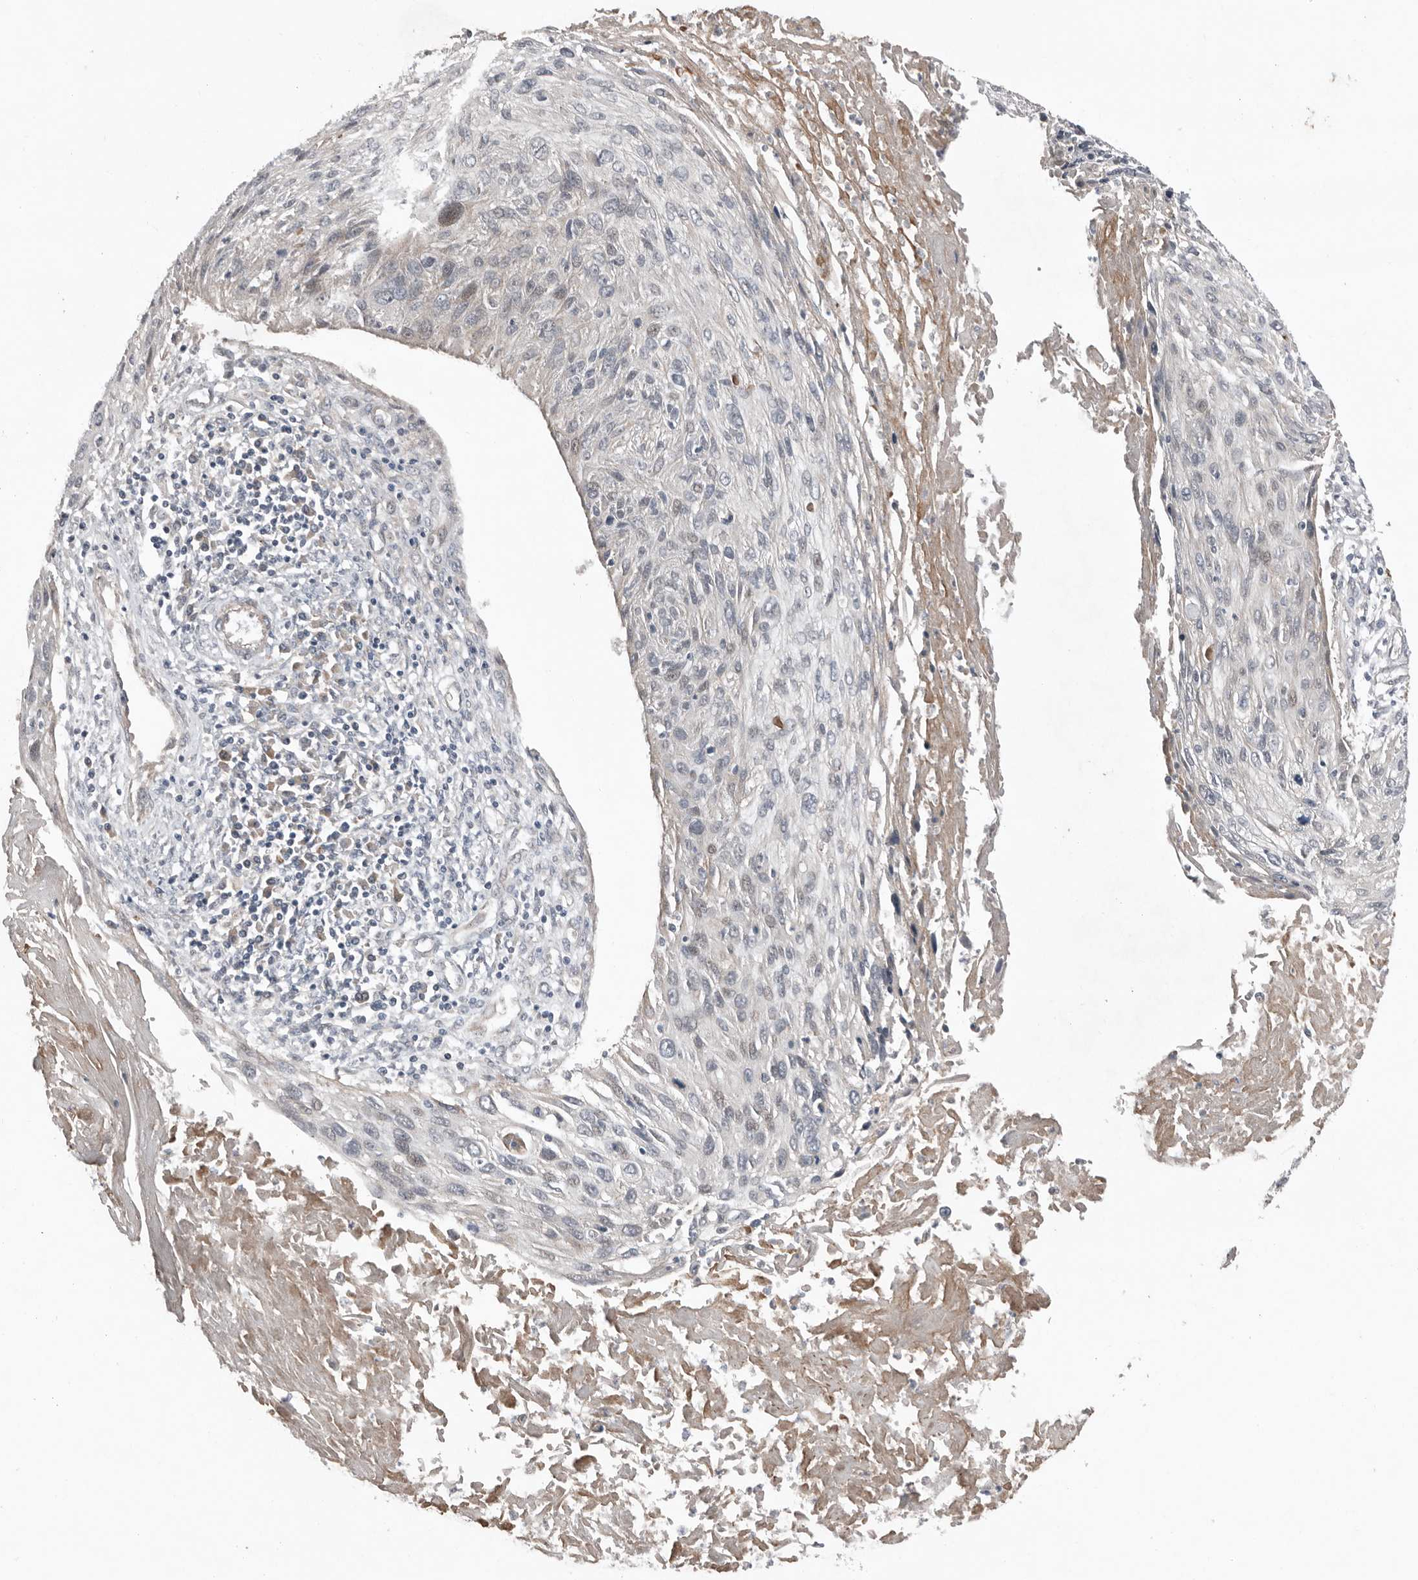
{"staining": {"intensity": "negative", "quantity": "none", "location": "none"}, "tissue": "cervical cancer", "cell_type": "Tumor cells", "image_type": "cancer", "snomed": [{"axis": "morphology", "description": "Squamous cell carcinoma, NOS"}, {"axis": "topography", "description": "Cervix"}], "caption": "Cervical cancer stained for a protein using immunohistochemistry (IHC) reveals no positivity tumor cells.", "gene": "RANBP17", "patient": {"sex": "female", "age": 51}}